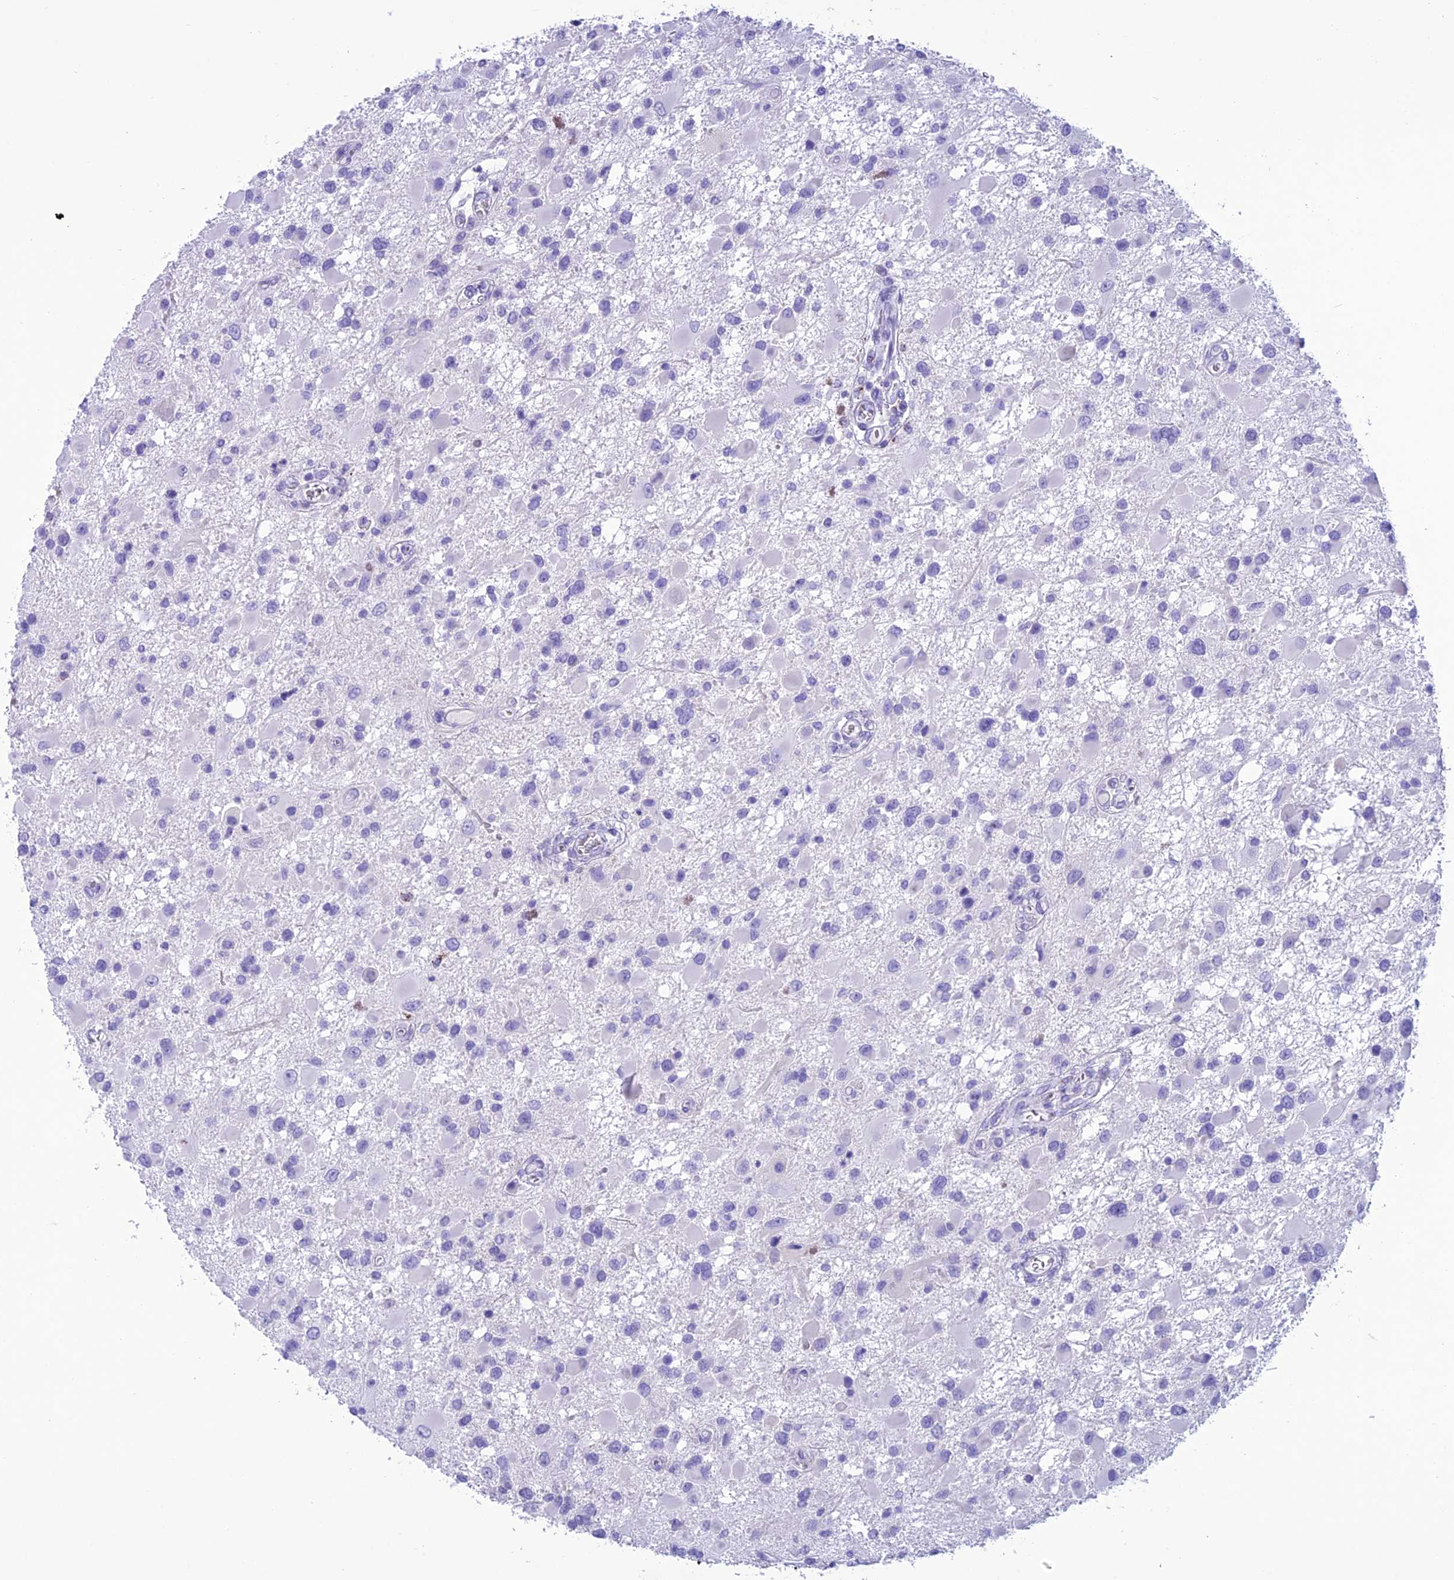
{"staining": {"intensity": "negative", "quantity": "none", "location": "none"}, "tissue": "glioma", "cell_type": "Tumor cells", "image_type": "cancer", "snomed": [{"axis": "morphology", "description": "Glioma, malignant, High grade"}, {"axis": "topography", "description": "Brain"}], "caption": "Protein analysis of malignant high-grade glioma shows no significant staining in tumor cells. (DAB (3,3'-diaminobenzidine) immunohistochemistry (IHC) with hematoxylin counter stain).", "gene": "TRAM1L1", "patient": {"sex": "male", "age": 53}}